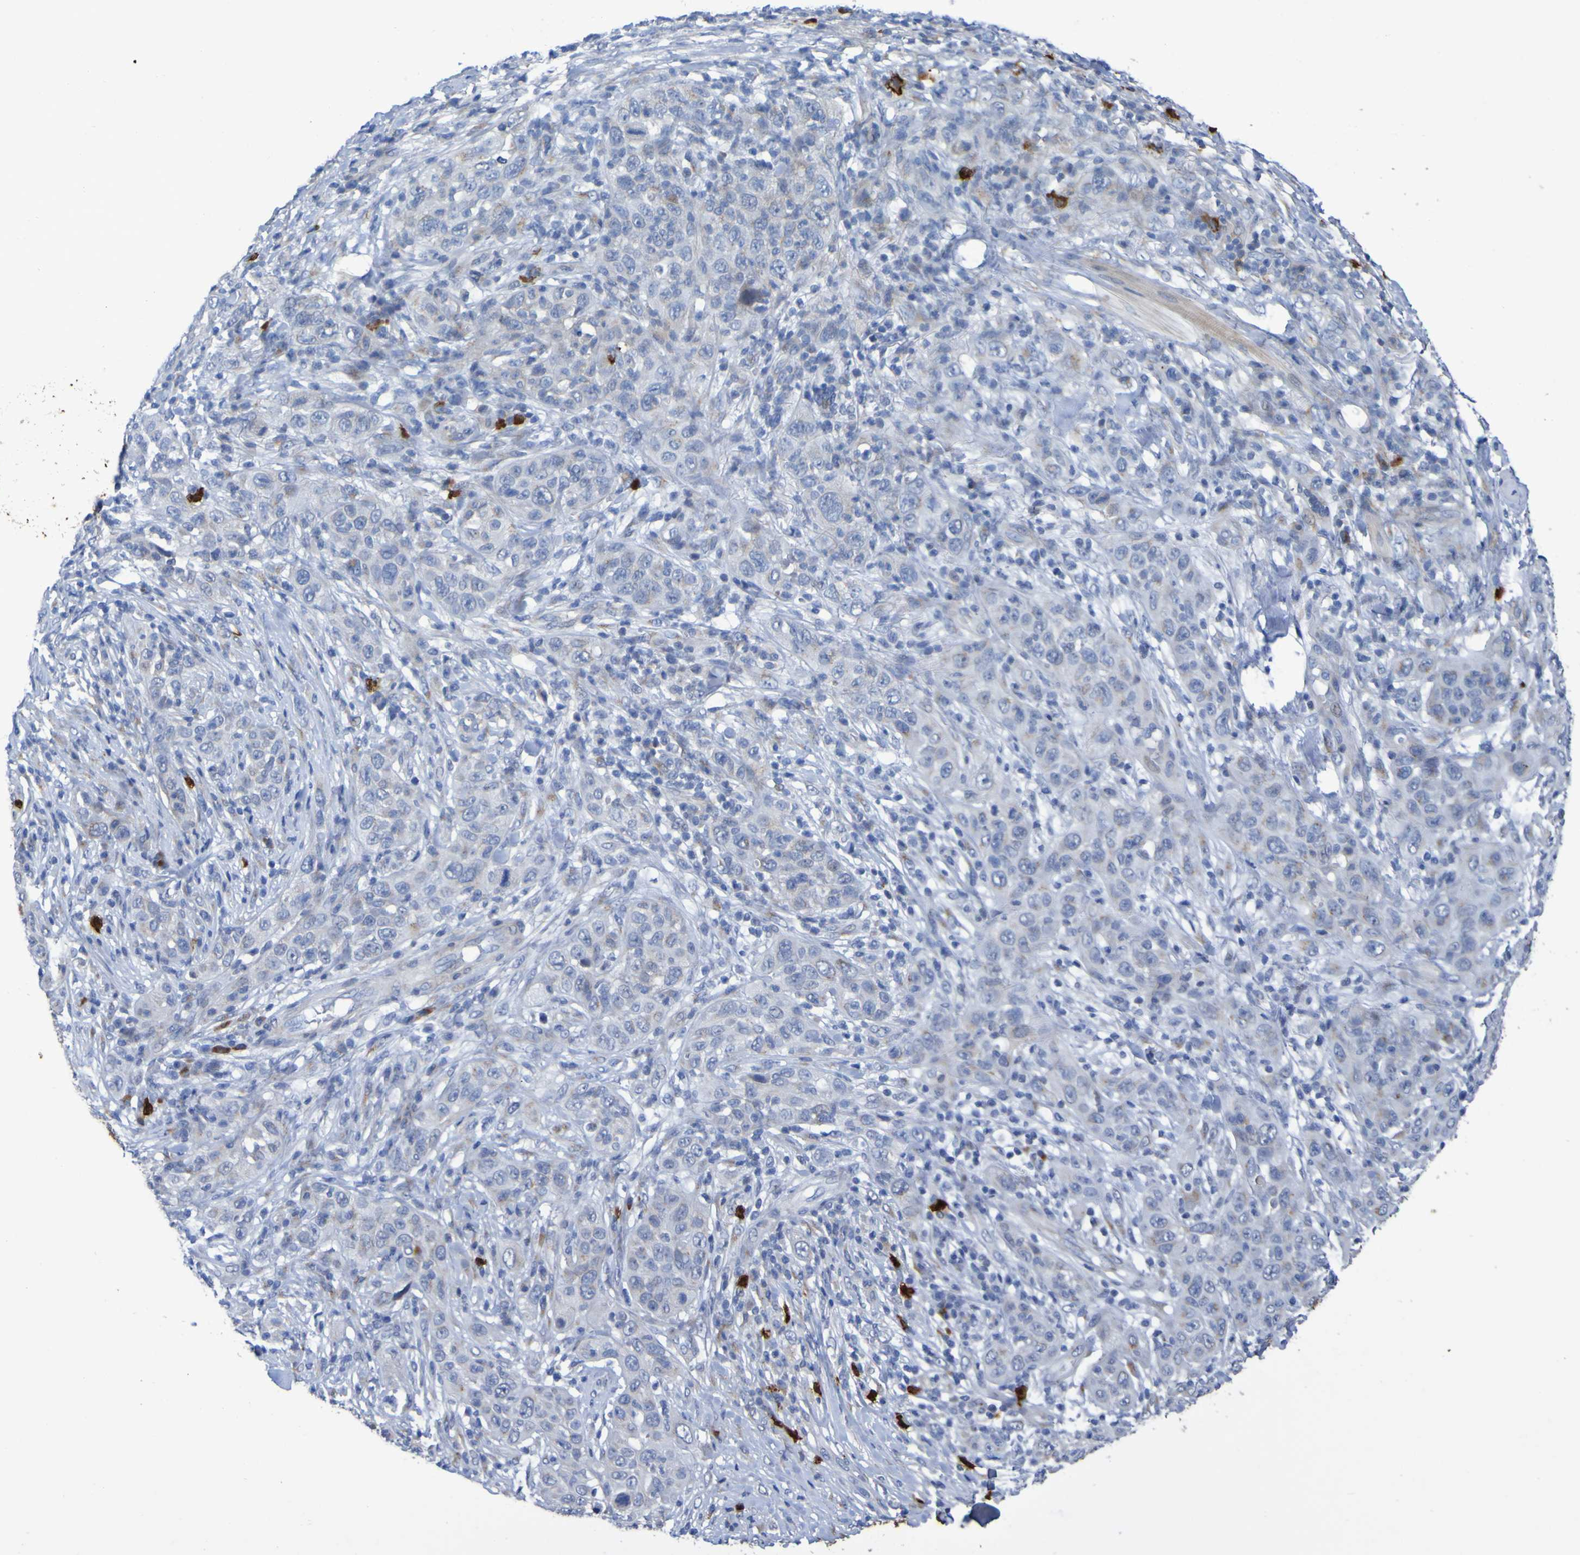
{"staining": {"intensity": "weak", "quantity": "<25%", "location": "cytoplasmic/membranous"}, "tissue": "skin cancer", "cell_type": "Tumor cells", "image_type": "cancer", "snomed": [{"axis": "morphology", "description": "Squamous cell carcinoma, NOS"}, {"axis": "topography", "description": "Skin"}], "caption": "This is an IHC histopathology image of skin cancer. There is no staining in tumor cells.", "gene": "C11orf24", "patient": {"sex": "female", "age": 88}}